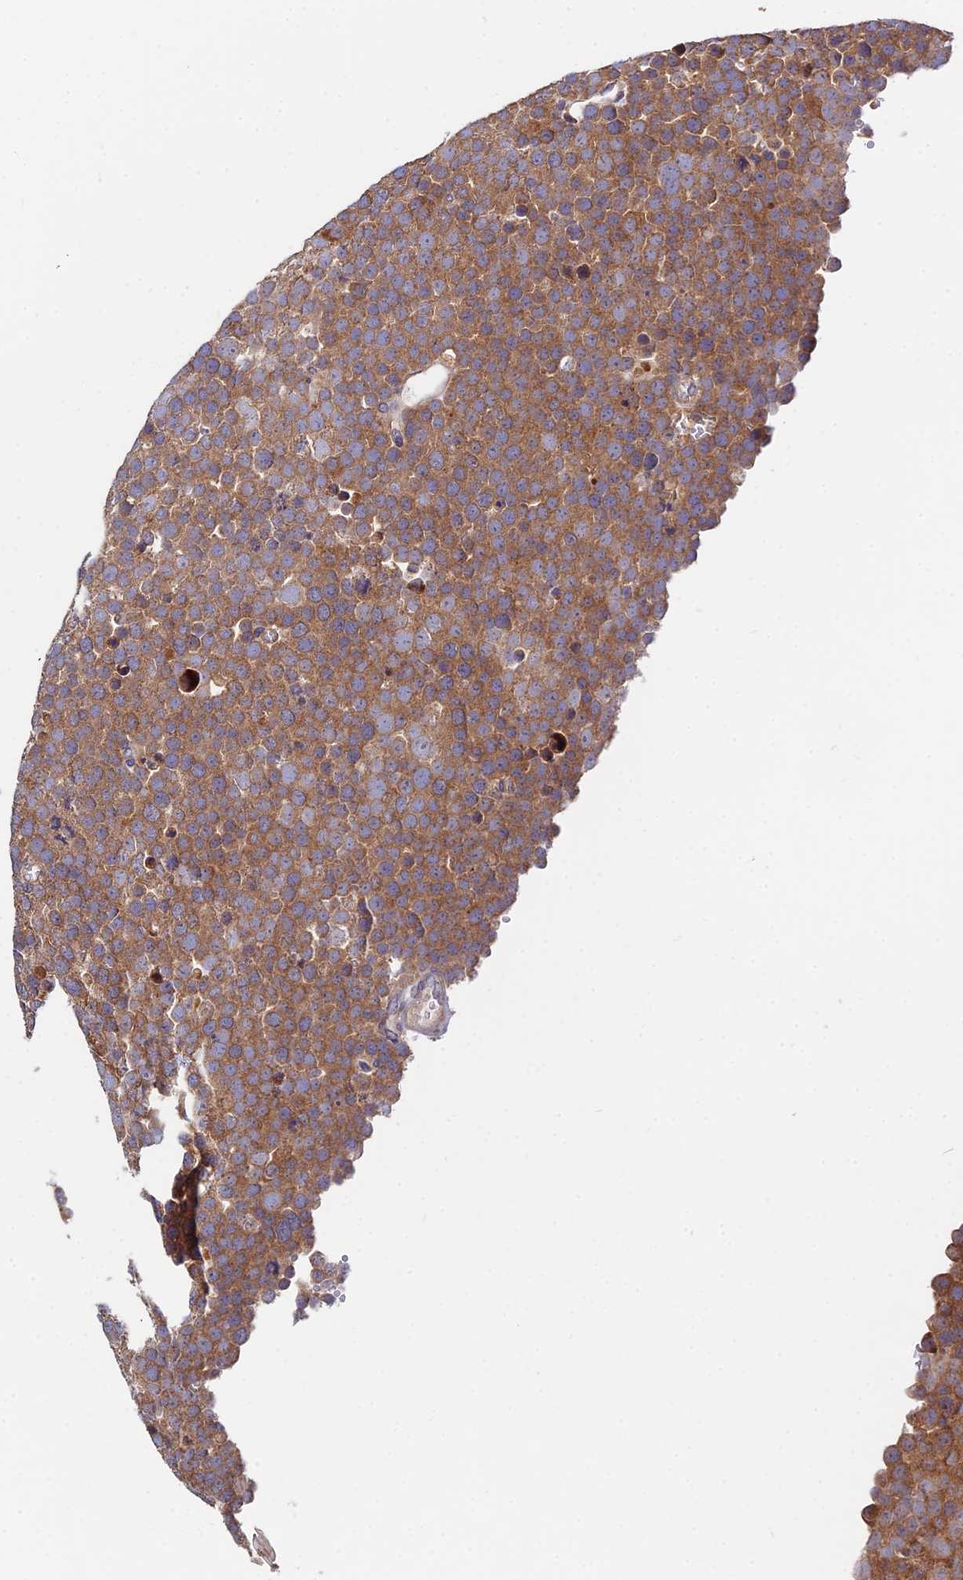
{"staining": {"intensity": "moderate", "quantity": ">75%", "location": "cytoplasmic/membranous"}, "tissue": "testis cancer", "cell_type": "Tumor cells", "image_type": "cancer", "snomed": [{"axis": "morphology", "description": "Seminoma, NOS"}, {"axis": "topography", "description": "Testis"}], "caption": "Approximately >75% of tumor cells in seminoma (testis) reveal moderate cytoplasmic/membranous protein expression as visualized by brown immunohistochemical staining.", "gene": "CDC37L1", "patient": {"sex": "male", "age": 71}}